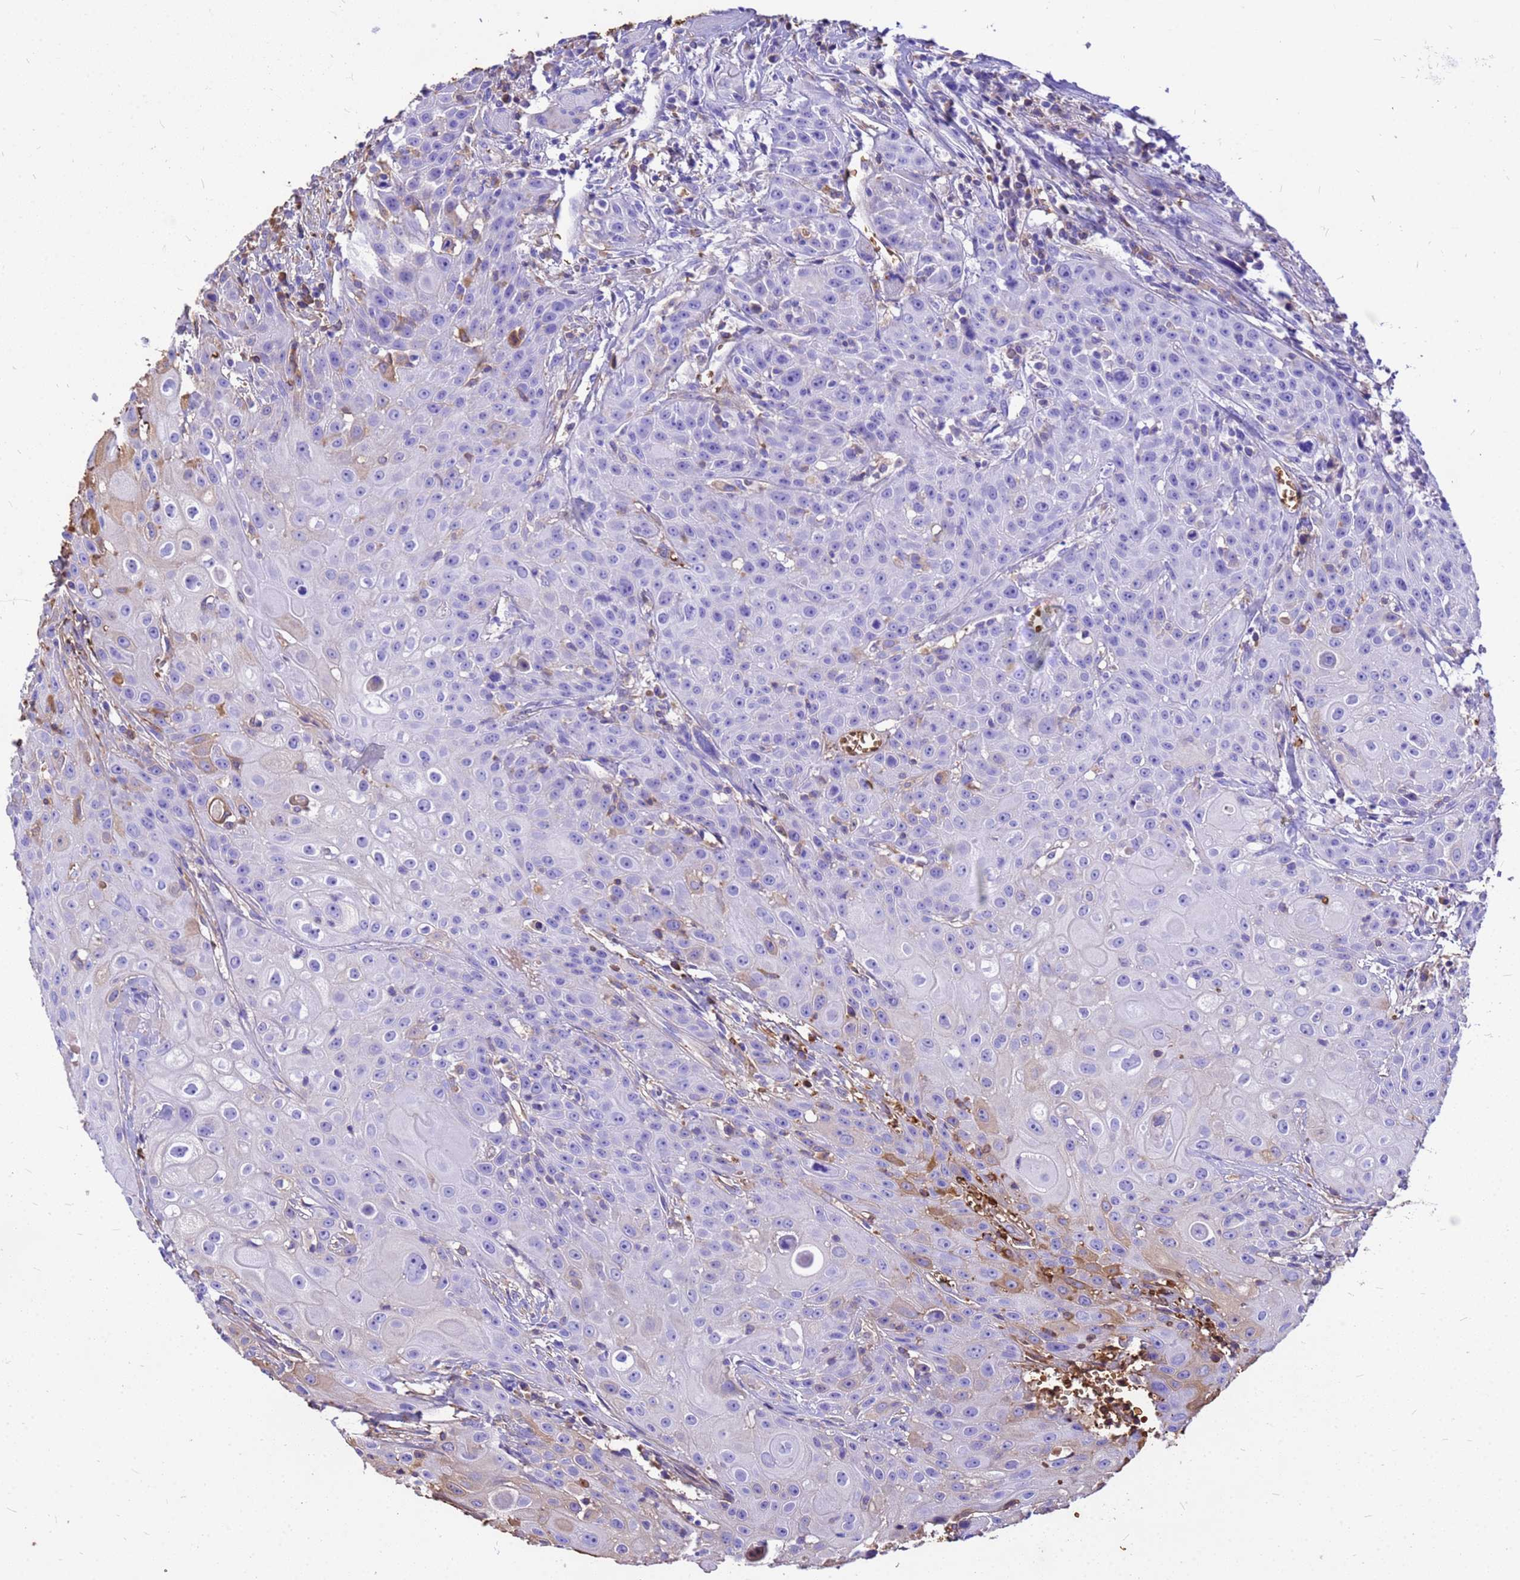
{"staining": {"intensity": "negative", "quantity": "none", "location": "none"}, "tissue": "head and neck cancer", "cell_type": "Tumor cells", "image_type": "cancer", "snomed": [{"axis": "morphology", "description": "Squamous cell carcinoma, NOS"}, {"axis": "topography", "description": "Oral tissue"}, {"axis": "topography", "description": "Head-Neck"}], "caption": "This is an immunohistochemistry micrograph of squamous cell carcinoma (head and neck). There is no expression in tumor cells.", "gene": "HBA2", "patient": {"sex": "female", "age": 82}}